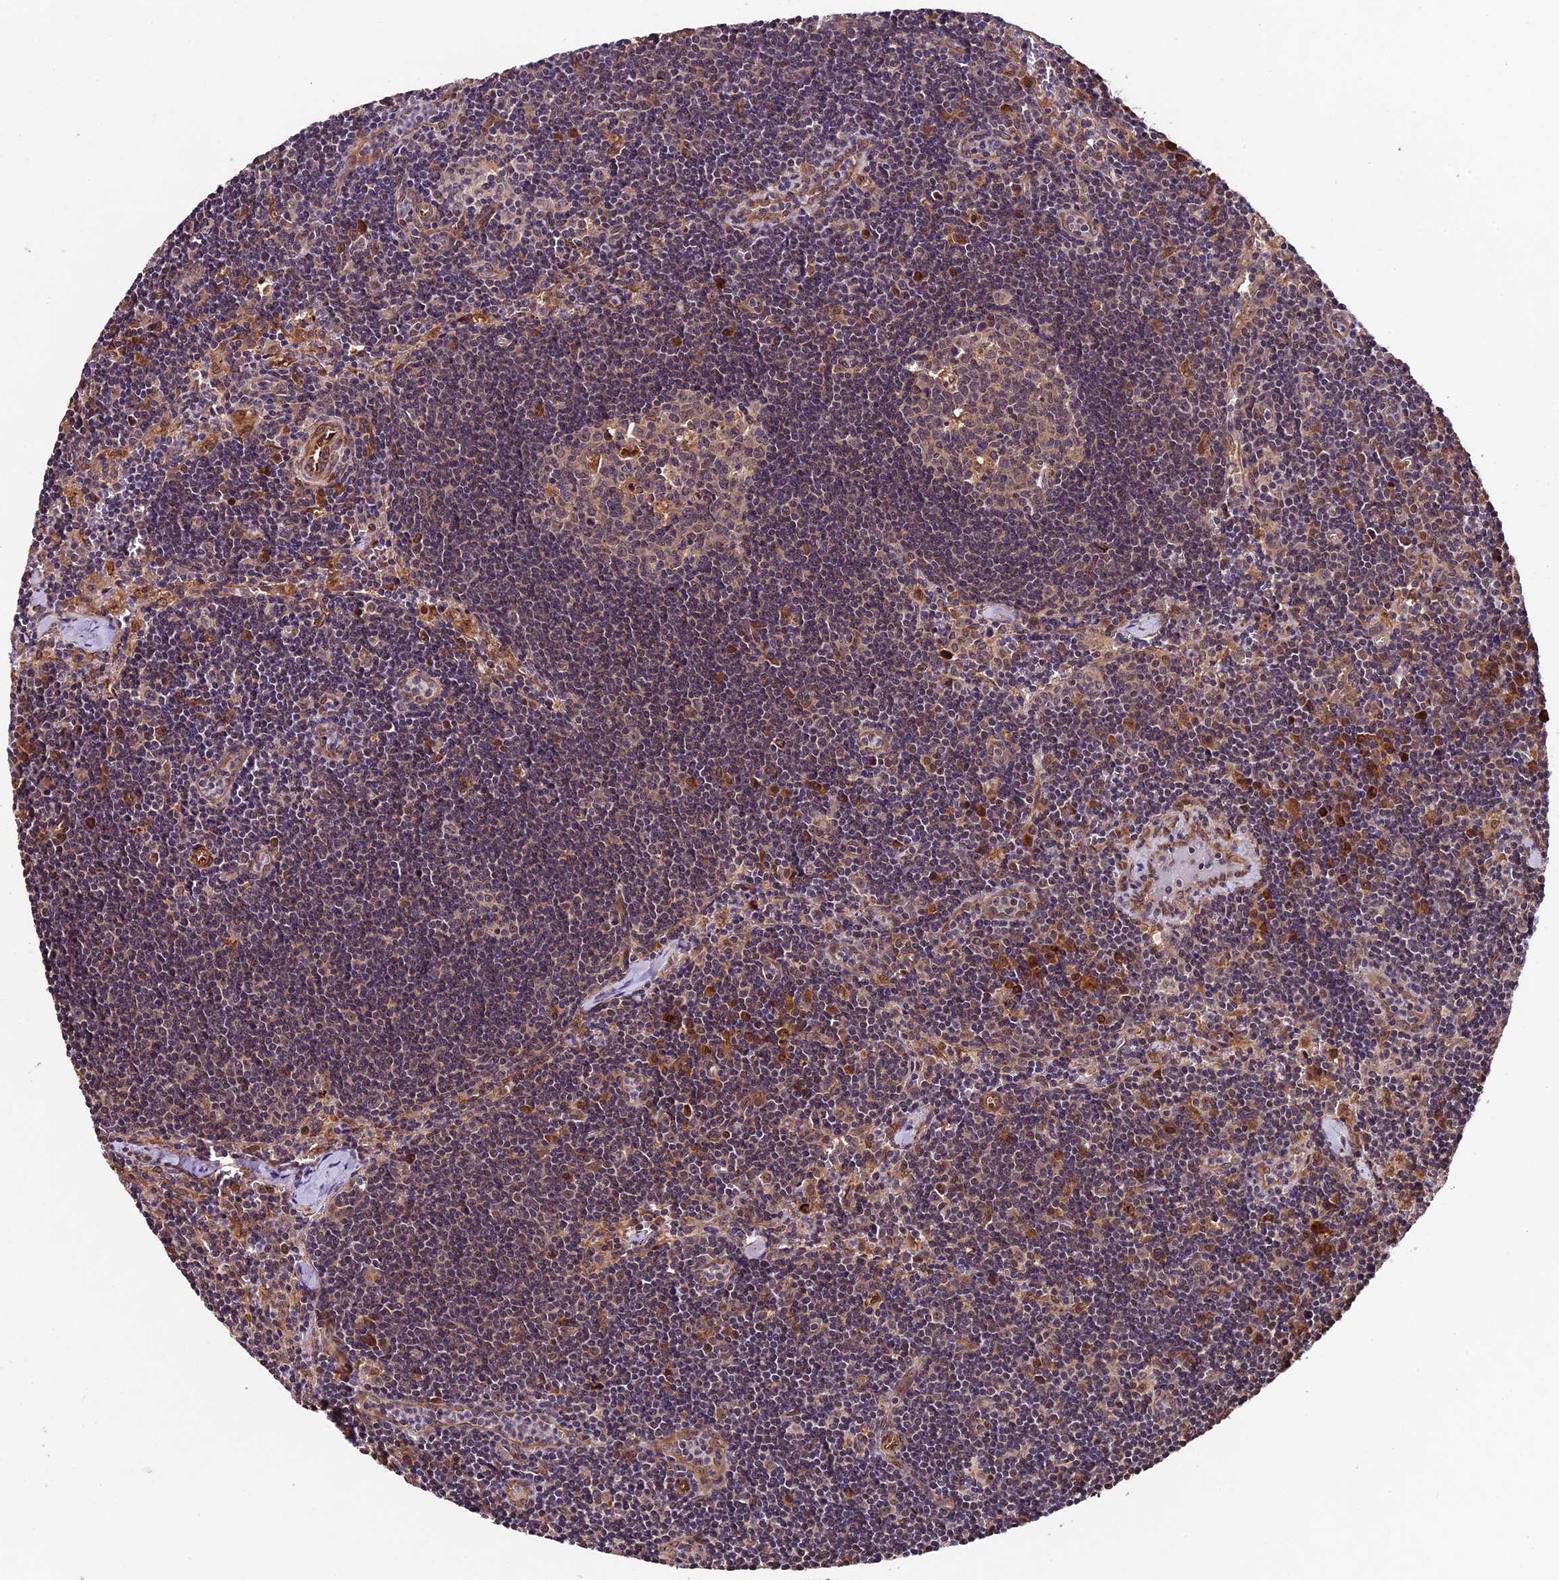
{"staining": {"intensity": "weak", "quantity": "25%-75%", "location": "cytoplasmic/membranous"}, "tissue": "lymph node", "cell_type": "Germinal center cells", "image_type": "normal", "snomed": [{"axis": "morphology", "description": "Normal tissue, NOS"}, {"axis": "topography", "description": "Lymph node"}], "caption": "Protein staining shows weak cytoplasmic/membranous positivity in approximately 25%-75% of germinal center cells in normal lymph node. The staining was performed using DAB to visualize the protein expression in brown, while the nuclei were stained in blue with hematoxylin (Magnification: 20x).", "gene": "LSM7", "patient": {"sex": "female", "age": 32}}